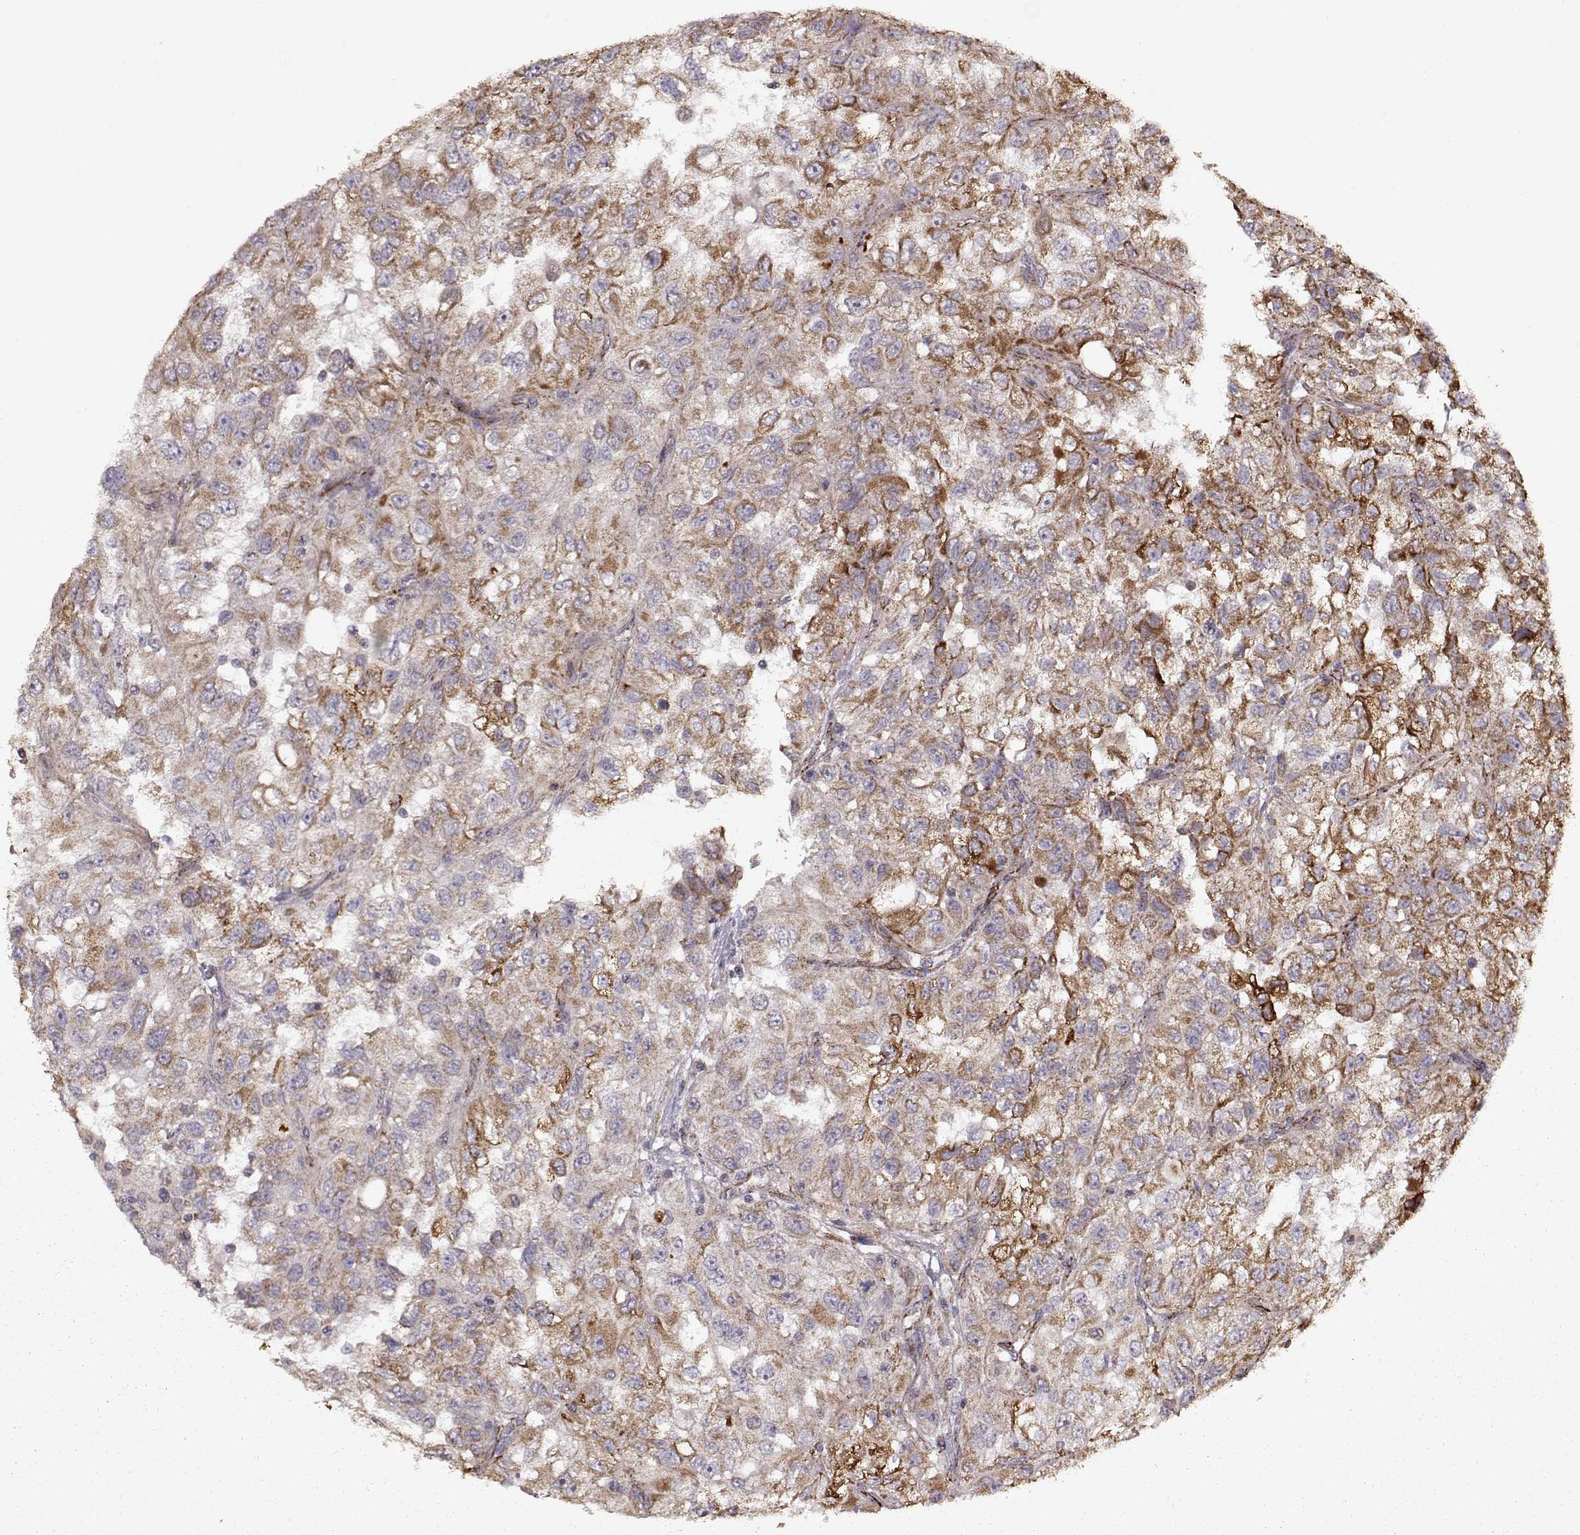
{"staining": {"intensity": "moderate", "quantity": ">75%", "location": "cytoplasmic/membranous"}, "tissue": "renal cancer", "cell_type": "Tumor cells", "image_type": "cancer", "snomed": [{"axis": "morphology", "description": "Adenocarcinoma, NOS"}, {"axis": "topography", "description": "Kidney"}], "caption": "Protein expression analysis of adenocarcinoma (renal) demonstrates moderate cytoplasmic/membranous staining in about >75% of tumor cells. (DAB IHC, brown staining for protein, blue staining for nuclei).", "gene": "CMTM3", "patient": {"sex": "male", "age": 64}}